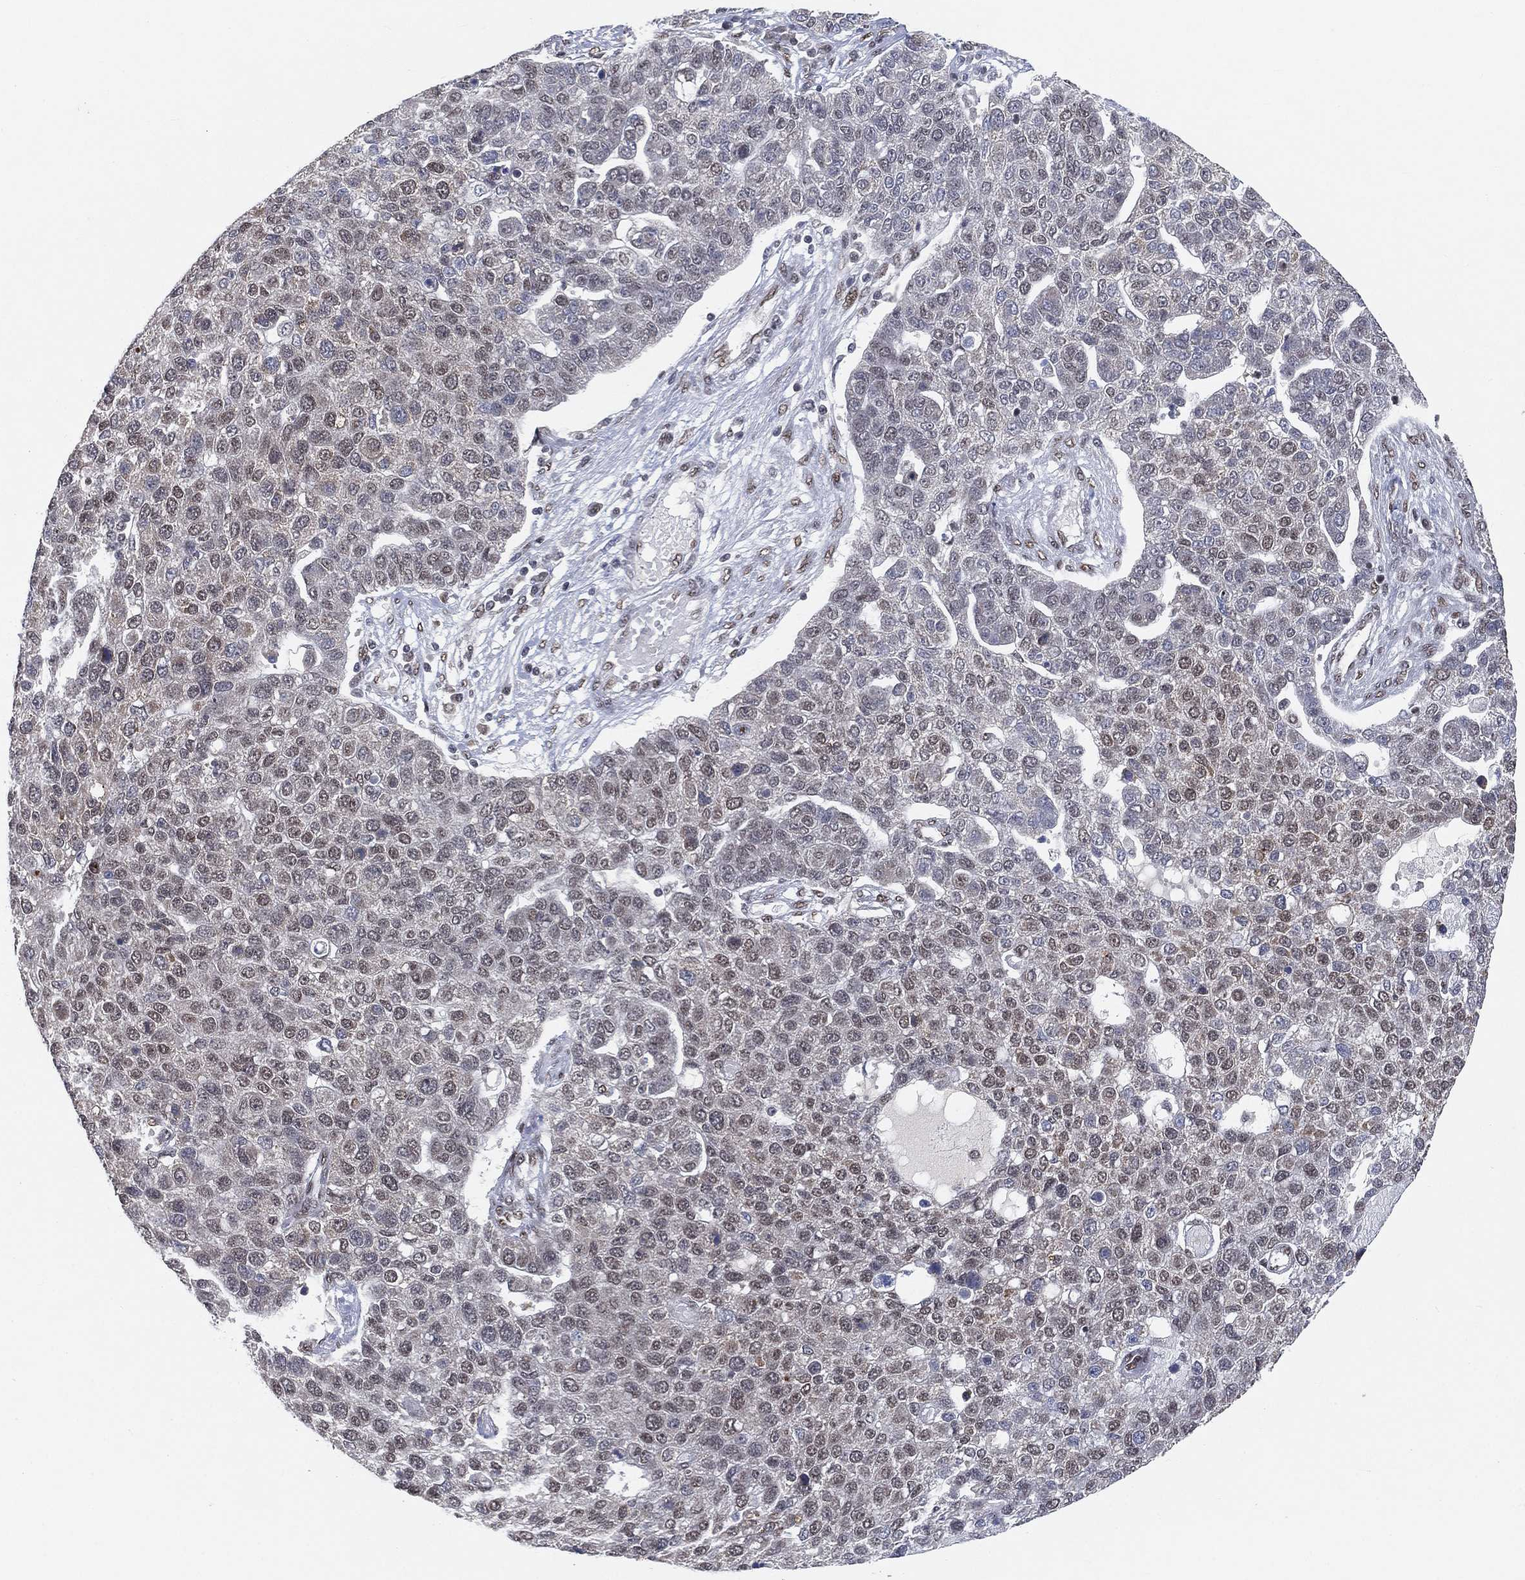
{"staining": {"intensity": "weak", "quantity": "<25%", "location": "nuclear"}, "tissue": "pancreatic cancer", "cell_type": "Tumor cells", "image_type": "cancer", "snomed": [{"axis": "morphology", "description": "Adenocarcinoma, NOS"}, {"axis": "topography", "description": "Pancreas"}], "caption": "Immunohistochemical staining of pancreatic adenocarcinoma exhibits no significant staining in tumor cells.", "gene": "YLPM1", "patient": {"sex": "female", "age": 61}}